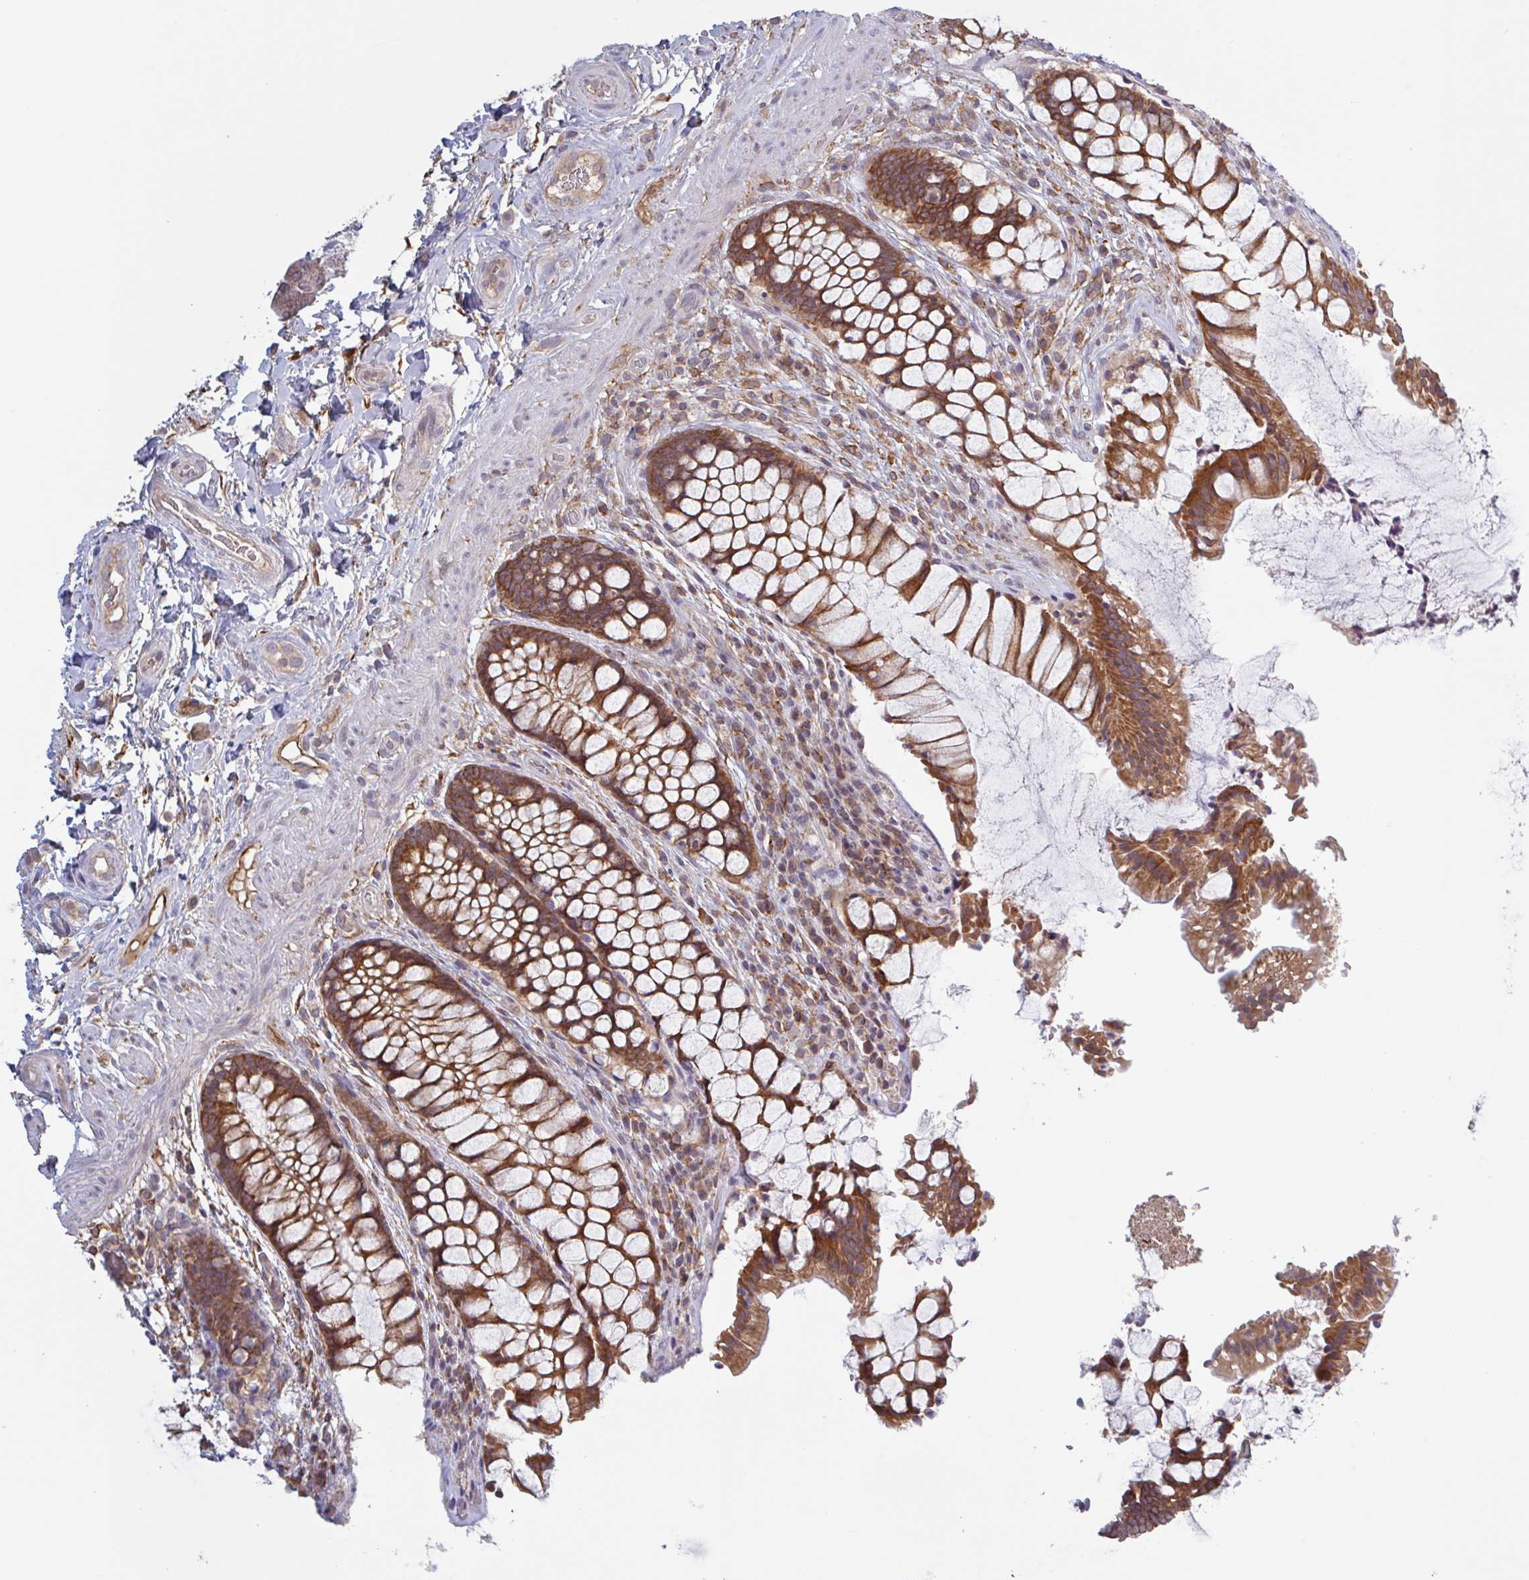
{"staining": {"intensity": "strong", "quantity": ">75%", "location": "cytoplasmic/membranous"}, "tissue": "rectum", "cell_type": "Glandular cells", "image_type": "normal", "snomed": [{"axis": "morphology", "description": "Normal tissue, NOS"}, {"axis": "topography", "description": "Rectum"}], "caption": "Rectum stained with immunohistochemistry reveals strong cytoplasmic/membranous expression in approximately >75% of glandular cells.", "gene": "SURF1", "patient": {"sex": "female", "age": 58}}